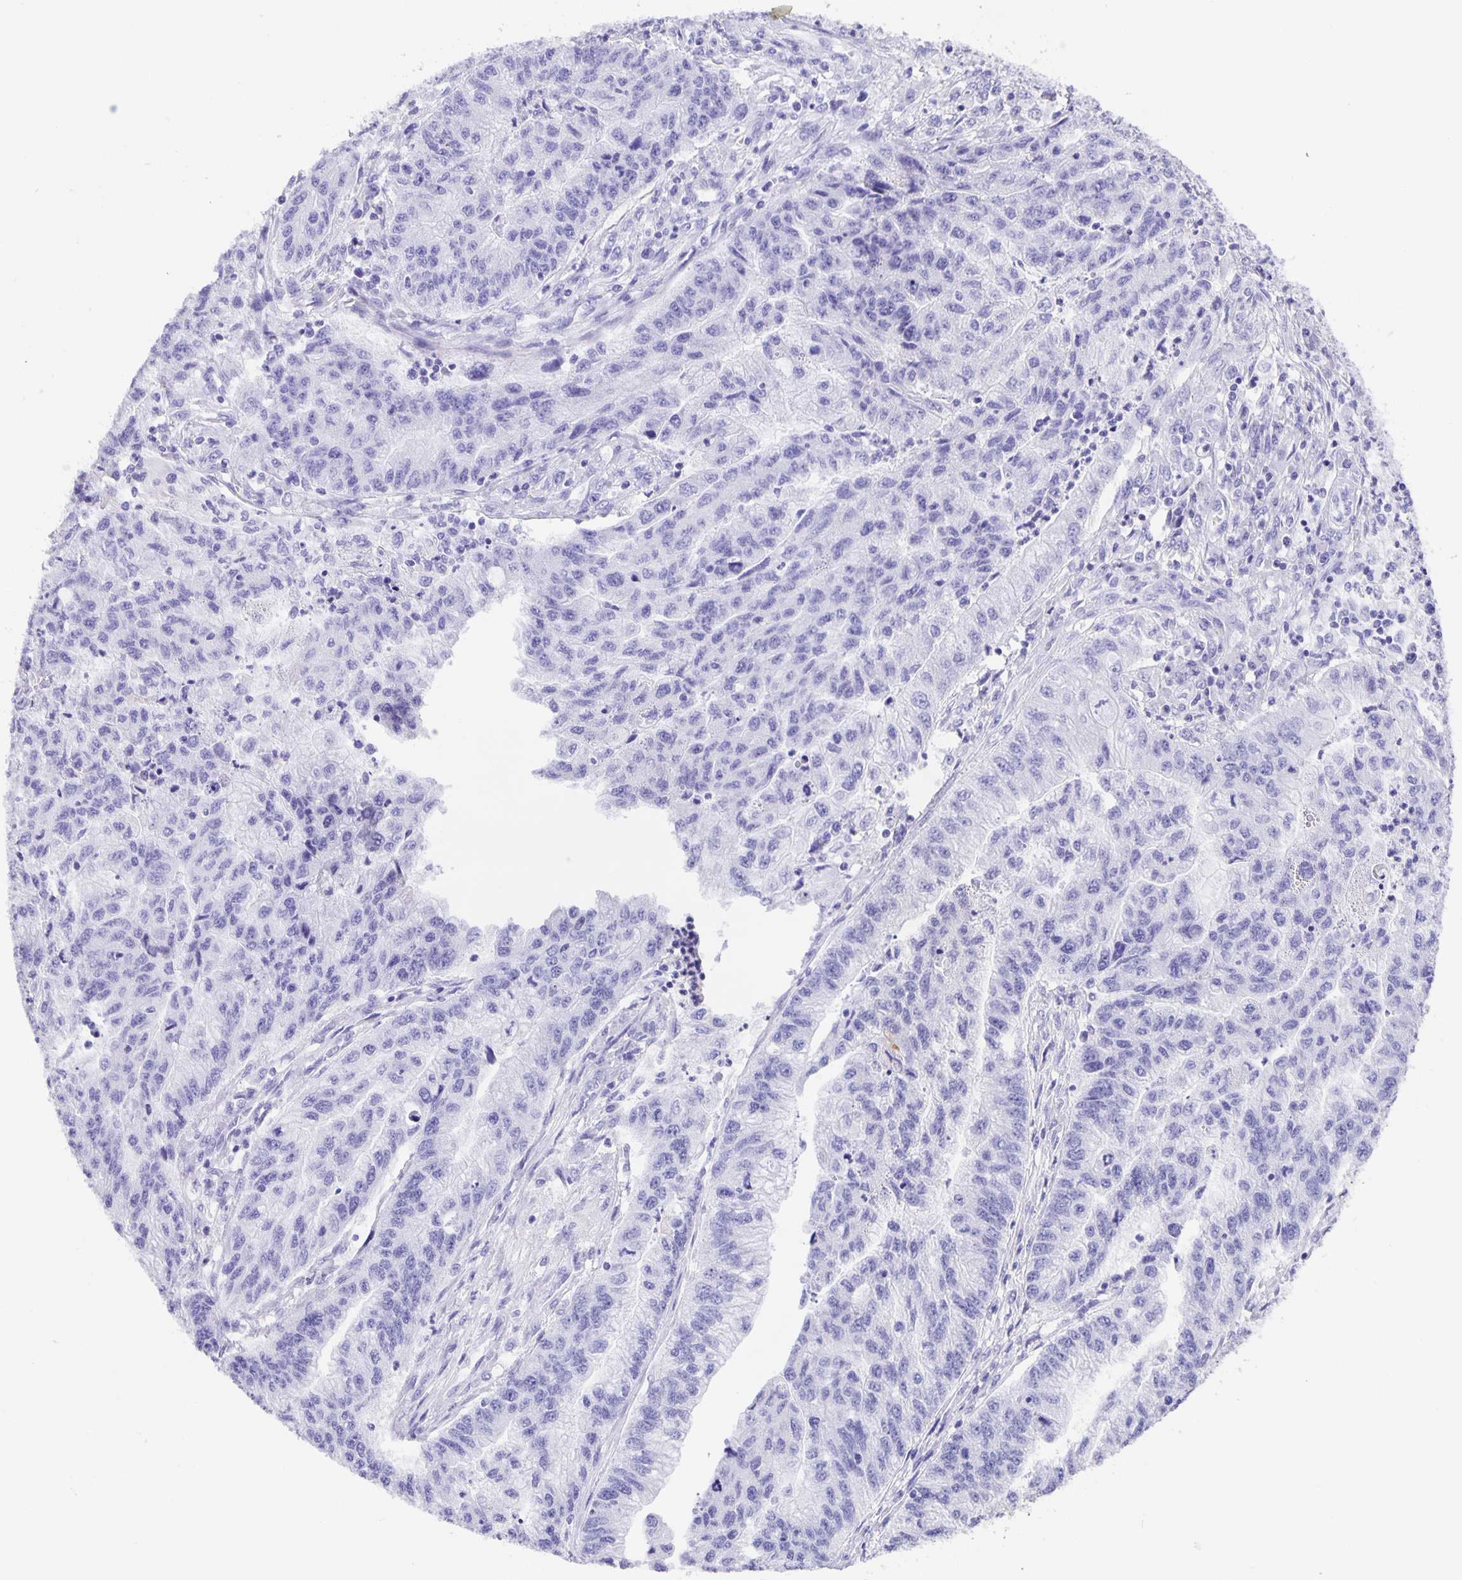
{"staining": {"intensity": "negative", "quantity": "none", "location": "none"}, "tissue": "stomach cancer", "cell_type": "Tumor cells", "image_type": "cancer", "snomed": [{"axis": "morphology", "description": "Adenocarcinoma, NOS"}, {"axis": "topography", "description": "Stomach"}], "caption": "High magnification brightfield microscopy of stomach cancer (adenocarcinoma) stained with DAB (3,3'-diaminobenzidine) (brown) and counterstained with hematoxylin (blue): tumor cells show no significant staining.", "gene": "GUCA2A", "patient": {"sex": "male", "age": 83}}